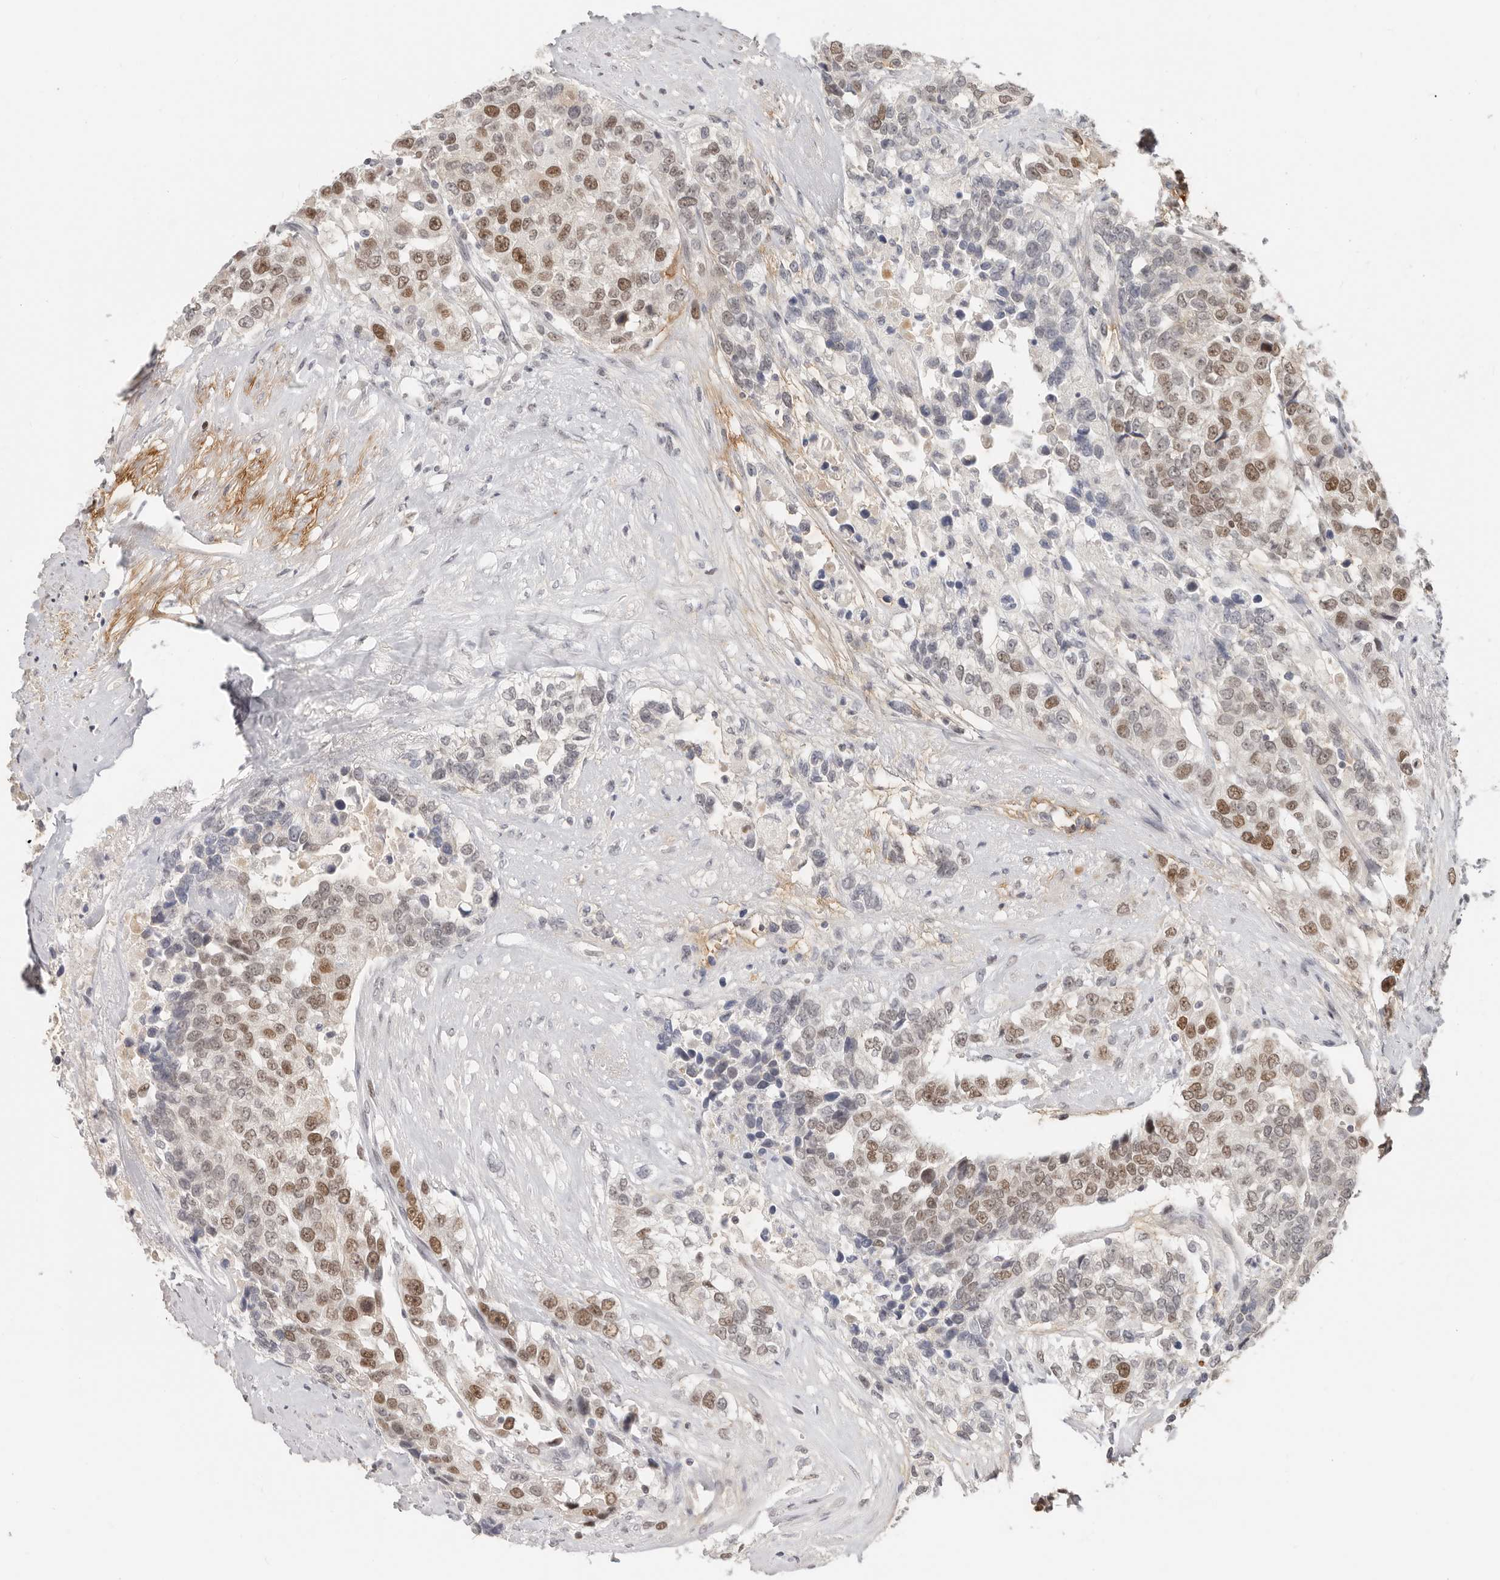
{"staining": {"intensity": "strong", "quantity": ">75%", "location": "nuclear"}, "tissue": "urothelial cancer", "cell_type": "Tumor cells", "image_type": "cancer", "snomed": [{"axis": "morphology", "description": "Urothelial carcinoma, High grade"}, {"axis": "topography", "description": "Urinary bladder"}], "caption": "Immunohistochemical staining of urothelial cancer reveals strong nuclear protein expression in about >75% of tumor cells.", "gene": "RFC2", "patient": {"sex": "female", "age": 80}}